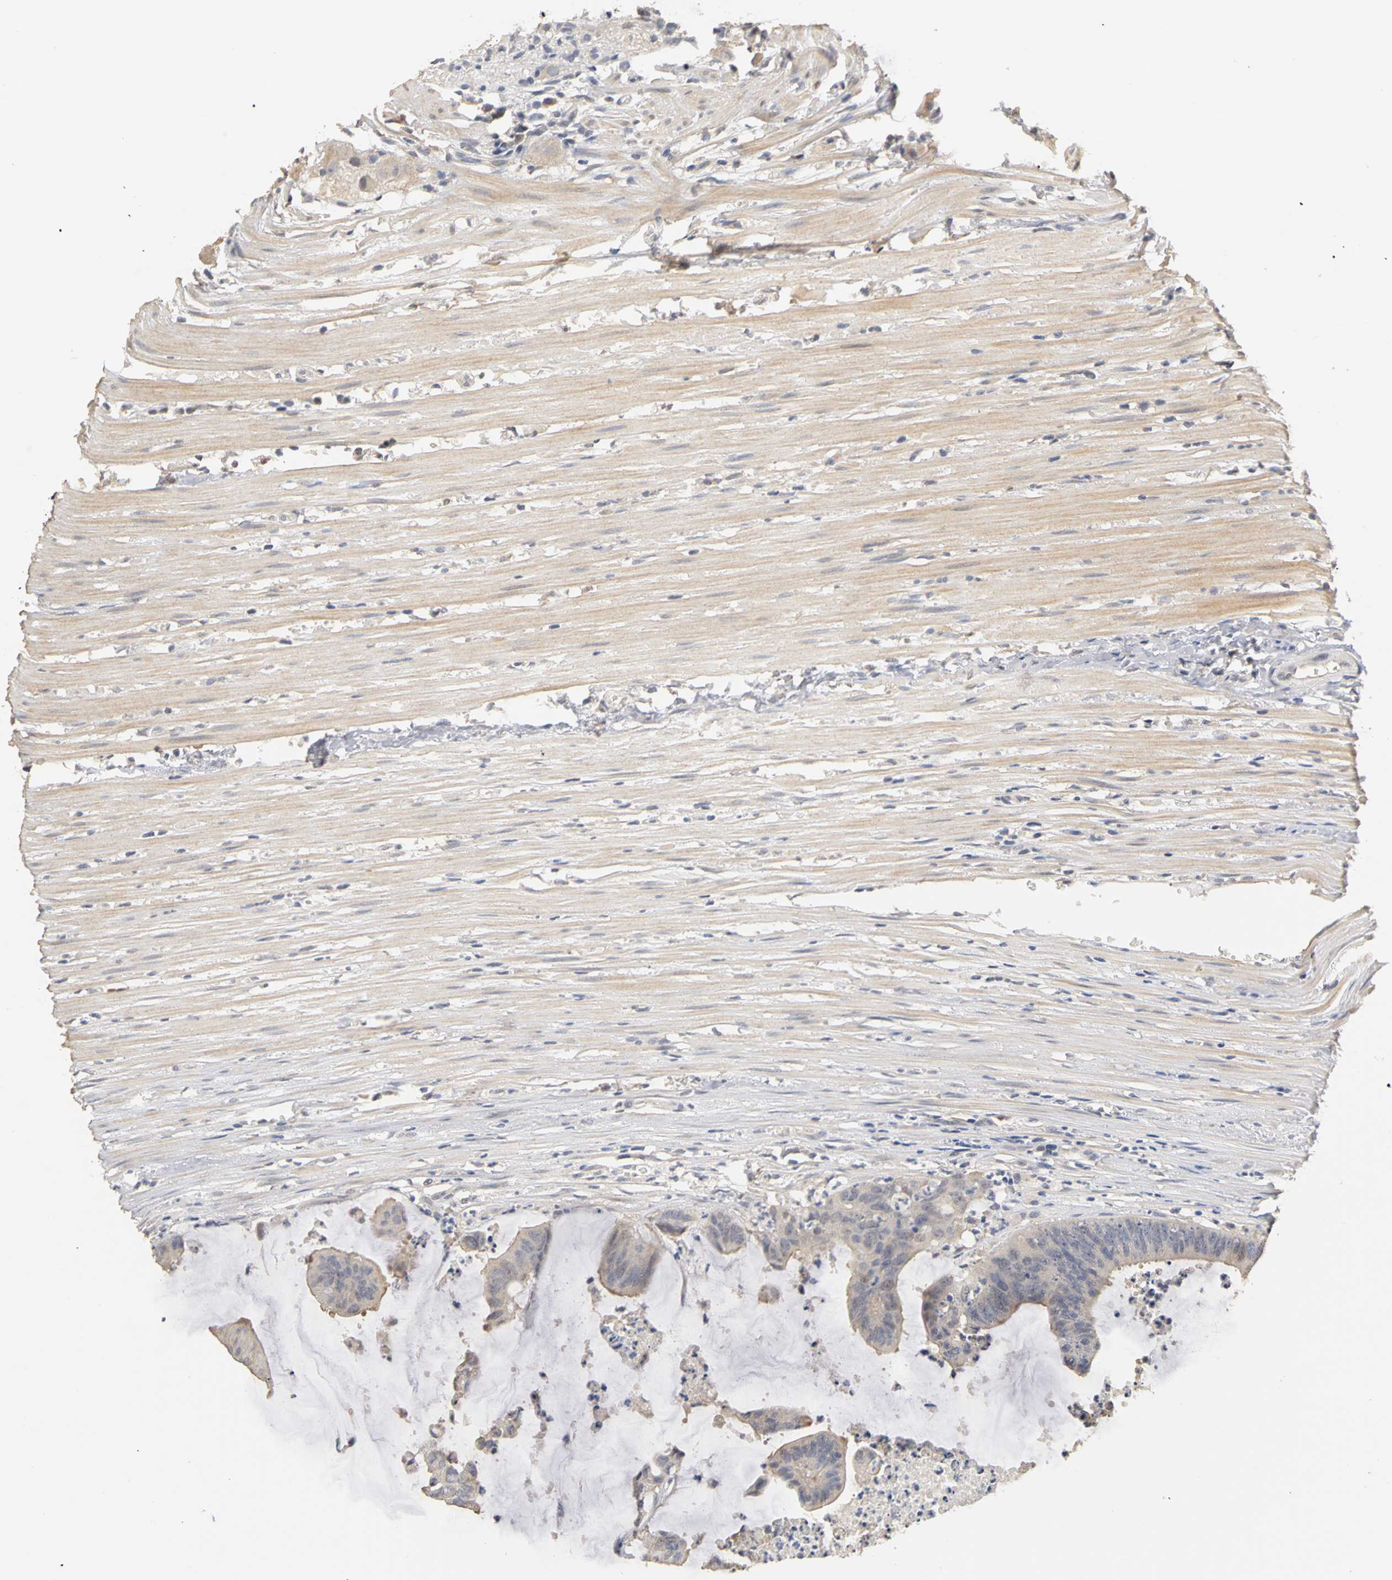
{"staining": {"intensity": "weak", "quantity": ">75%", "location": "cytoplasmic/membranous"}, "tissue": "colorectal cancer", "cell_type": "Tumor cells", "image_type": "cancer", "snomed": [{"axis": "morphology", "description": "Adenocarcinoma, NOS"}, {"axis": "topography", "description": "Rectum"}], "caption": "About >75% of tumor cells in colorectal adenocarcinoma reveal weak cytoplasmic/membranous protein staining as visualized by brown immunohistochemical staining.", "gene": "PGR", "patient": {"sex": "female", "age": 66}}